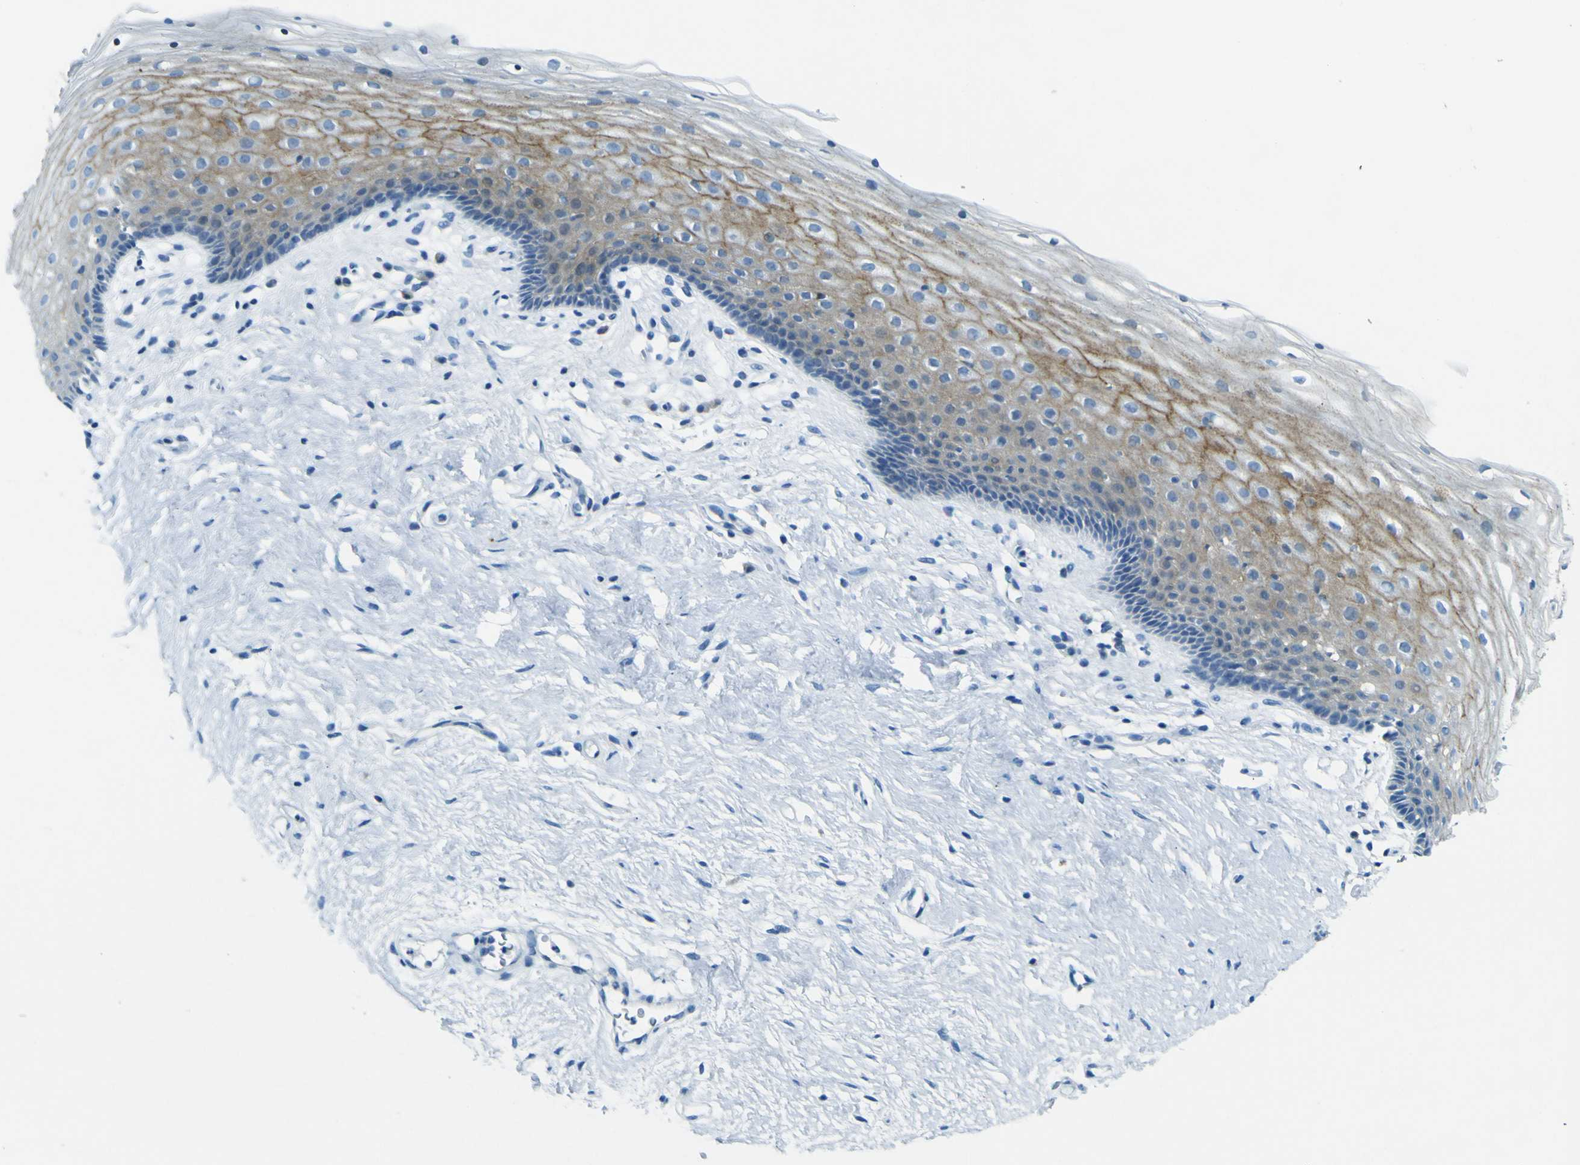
{"staining": {"intensity": "moderate", "quantity": "25%-75%", "location": "cytoplasmic/membranous"}, "tissue": "vagina", "cell_type": "Squamous epithelial cells", "image_type": "normal", "snomed": [{"axis": "morphology", "description": "Normal tissue, NOS"}, {"axis": "topography", "description": "Vagina"}], "caption": "Brown immunohistochemical staining in benign vagina shows moderate cytoplasmic/membranous staining in about 25%-75% of squamous epithelial cells.", "gene": "SORCS1", "patient": {"sex": "female", "age": 44}}